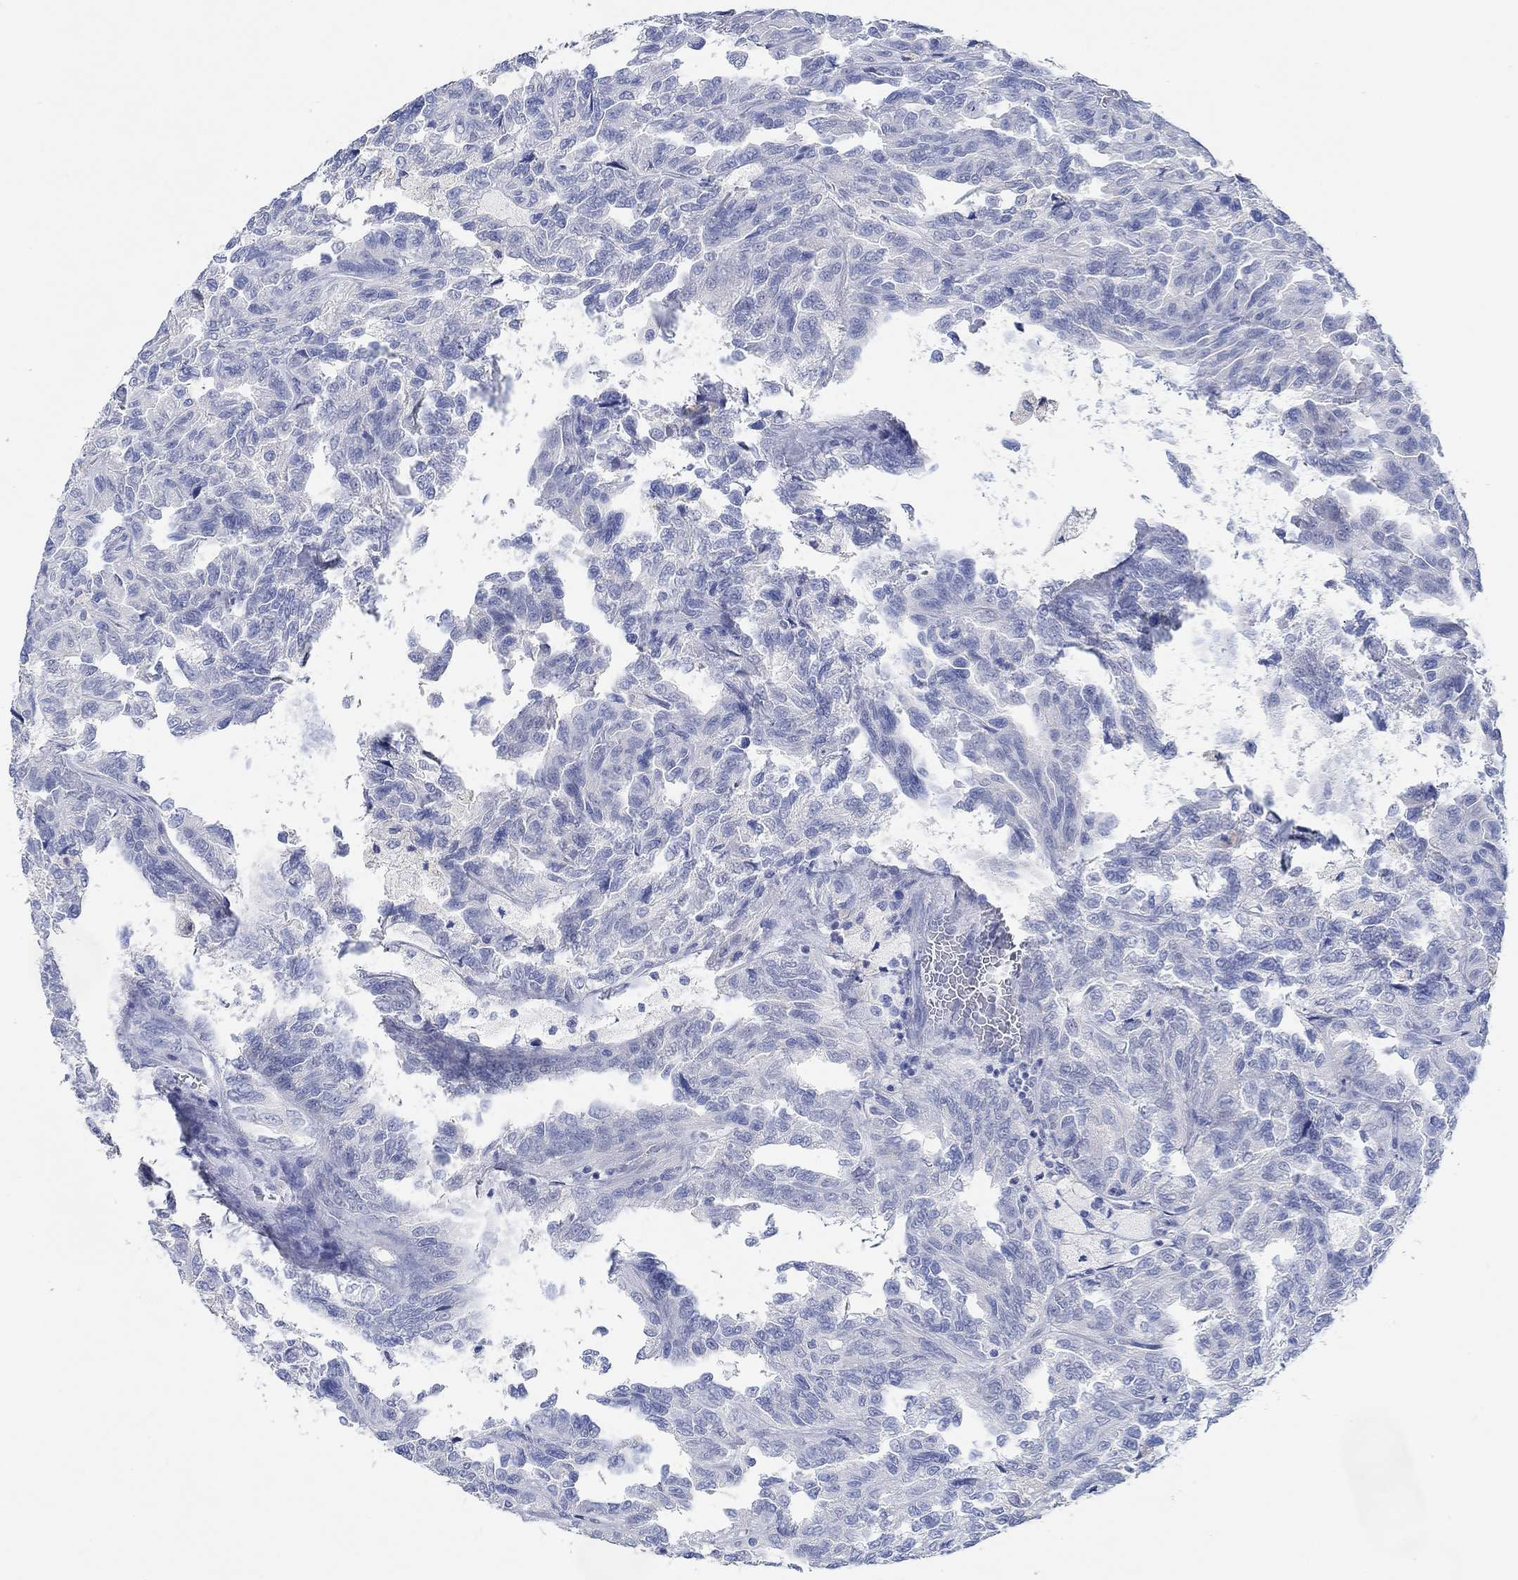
{"staining": {"intensity": "negative", "quantity": "none", "location": "none"}, "tissue": "renal cancer", "cell_type": "Tumor cells", "image_type": "cancer", "snomed": [{"axis": "morphology", "description": "Adenocarcinoma, NOS"}, {"axis": "topography", "description": "Kidney"}], "caption": "A high-resolution image shows IHC staining of renal cancer, which exhibits no significant positivity in tumor cells.", "gene": "PPP1R17", "patient": {"sex": "male", "age": 79}}